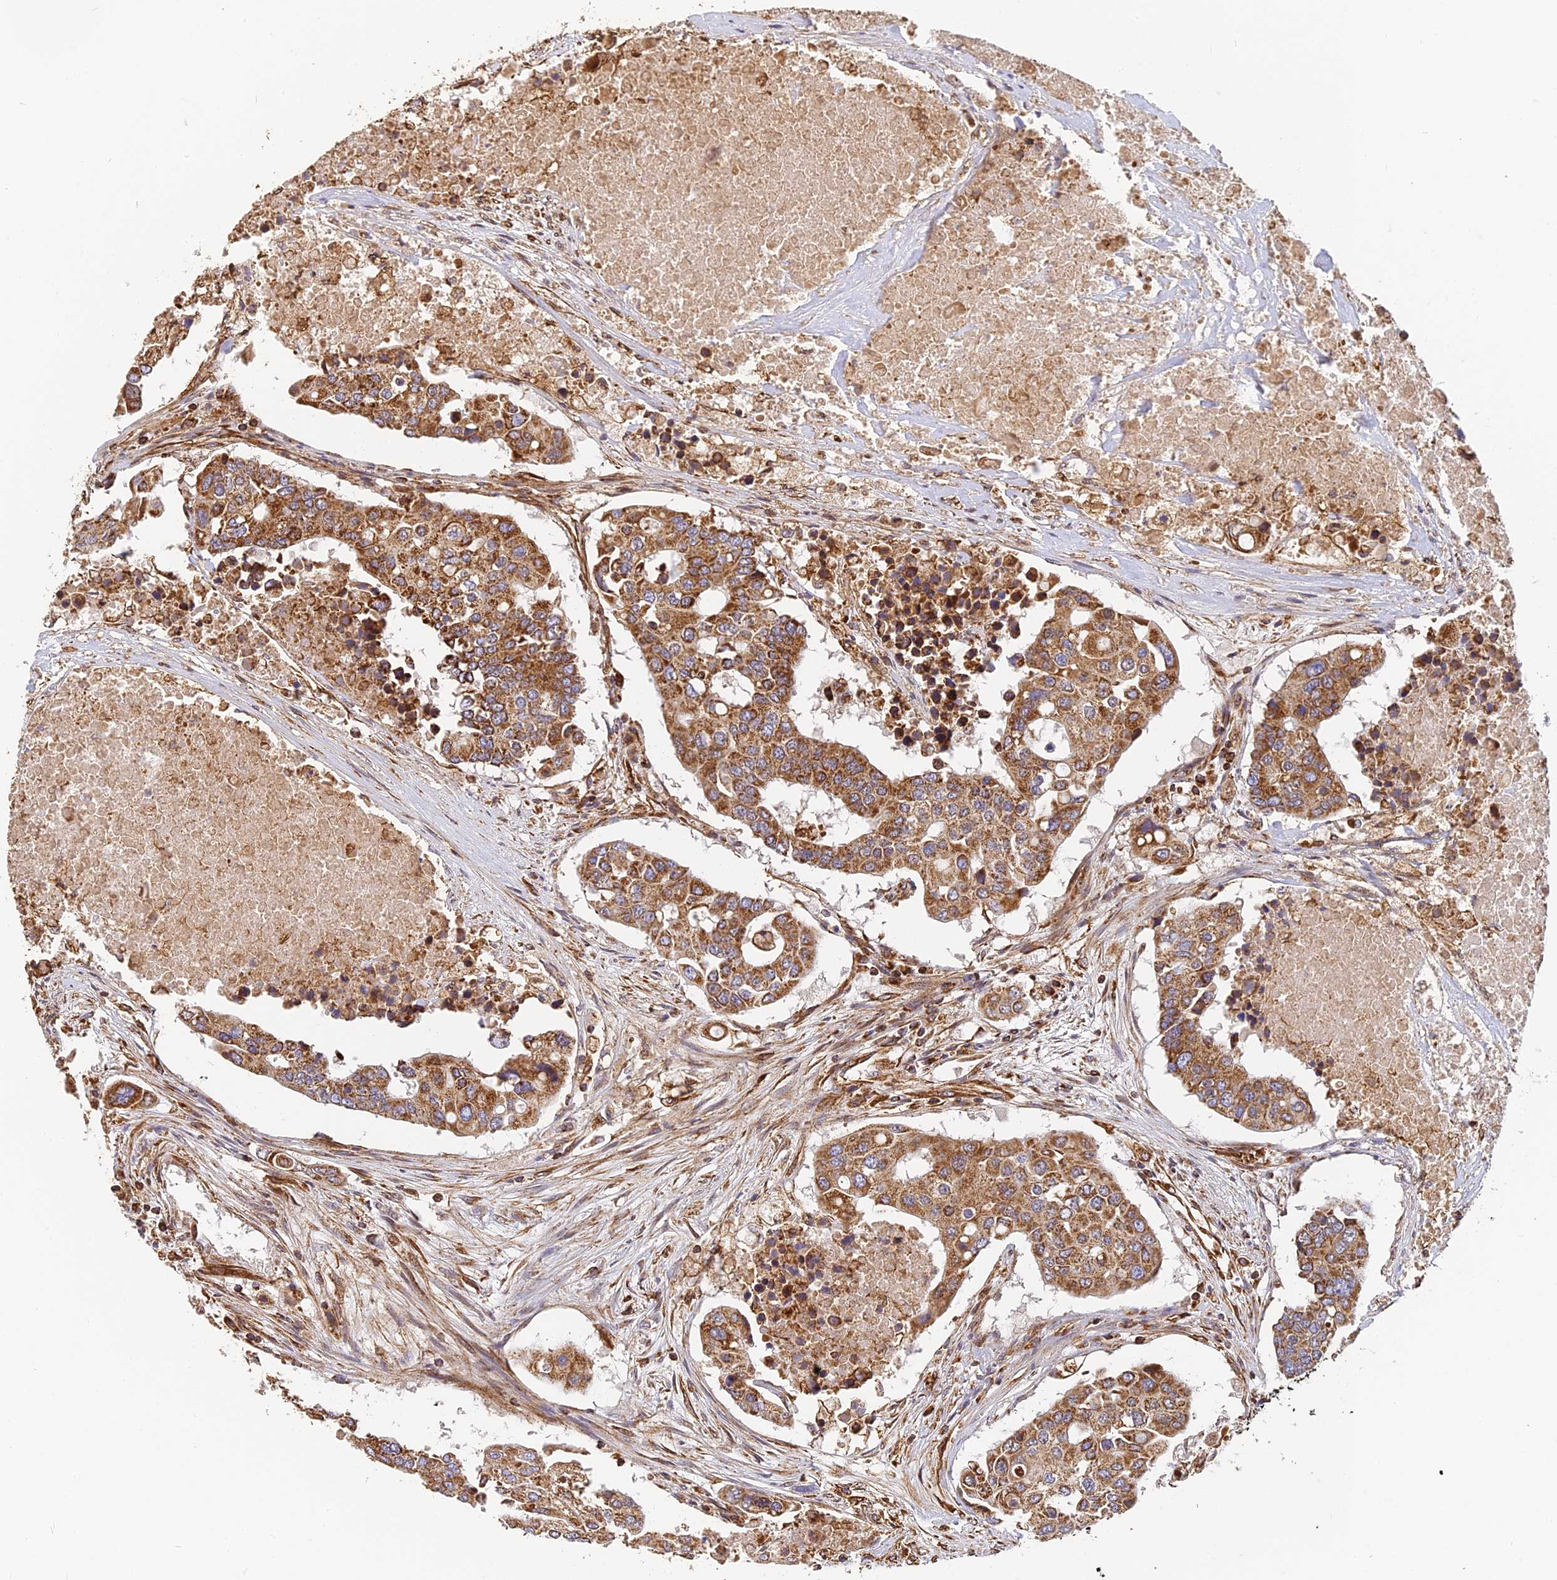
{"staining": {"intensity": "moderate", "quantity": ">75%", "location": "cytoplasmic/membranous"}, "tissue": "colorectal cancer", "cell_type": "Tumor cells", "image_type": "cancer", "snomed": [{"axis": "morphology", "description": "Adenocarcinoma, NOS"}, {"axis": "topography", "description": "Colon"}], "caption": "Protein staining exhibits moderate cytoplasmic/membranous positivity in approximately >75% of tumor cells in colorectal cancer (adenocarcinoma). Immunohistochemistry stains the protein of interest in brown and the nuclei are stained blue.", "gene": "DSTYK", "patient": {"sex": "male", "age": 77}}